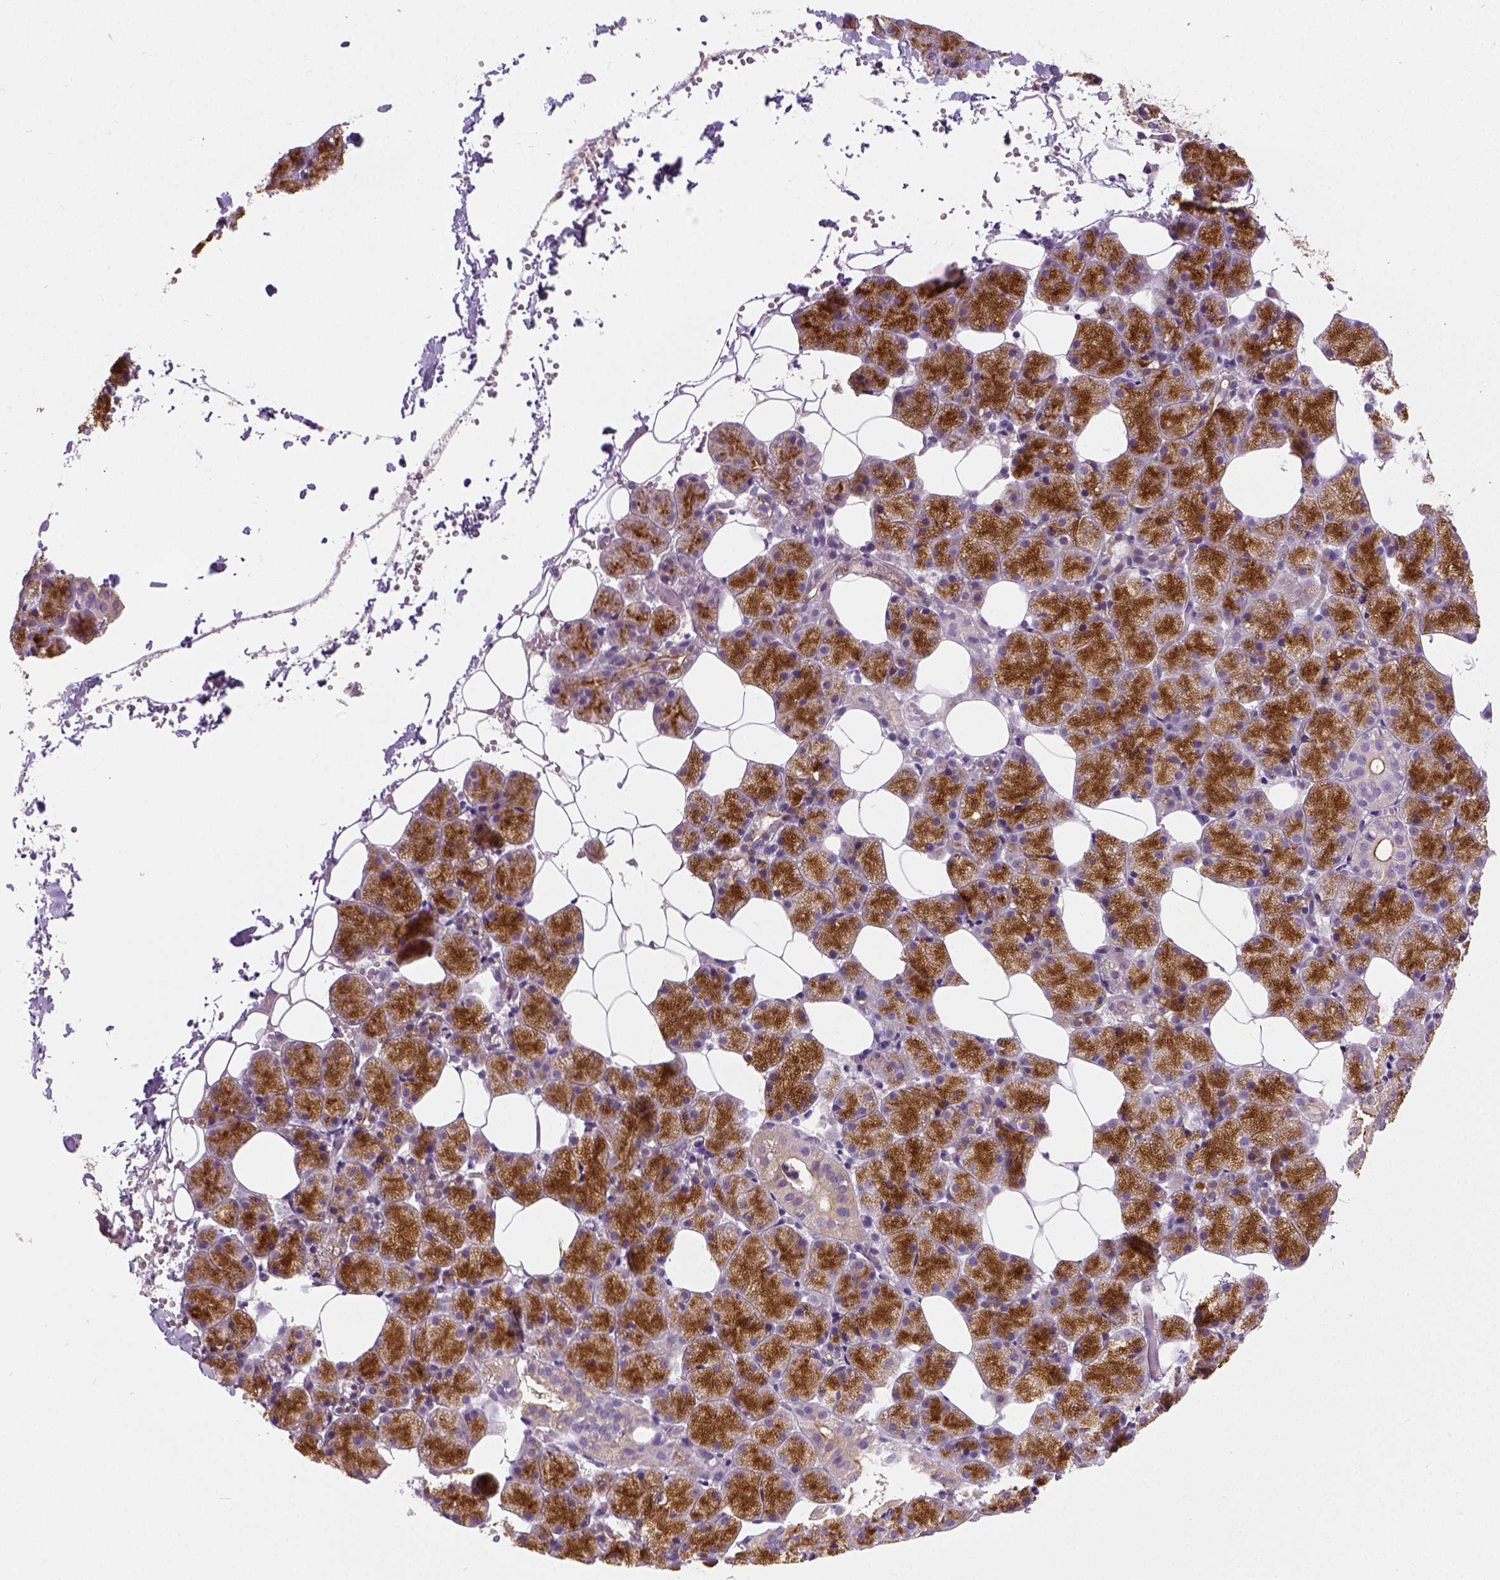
{"staining": {"intensity": "strong", "quantity": "25%-75%", "location": "cytoplasmic/membranous"}, "tissue": "salivary gland", "cell_type": "Glandular cells", "image_type": "normal", "snomed": [{"axis": "morphology", "description": "Normal tissue, NOS"}, {"axis": "topography", "description": "Salivary gland"}], "caption": "Protein staining exhibits strong cytoplasmic/membranous expression in approximately 25%-75% of glandular cells in normal salivary gland.", "gene": "CRACR2A", "patient": {"sex": "male", "age": 38}}